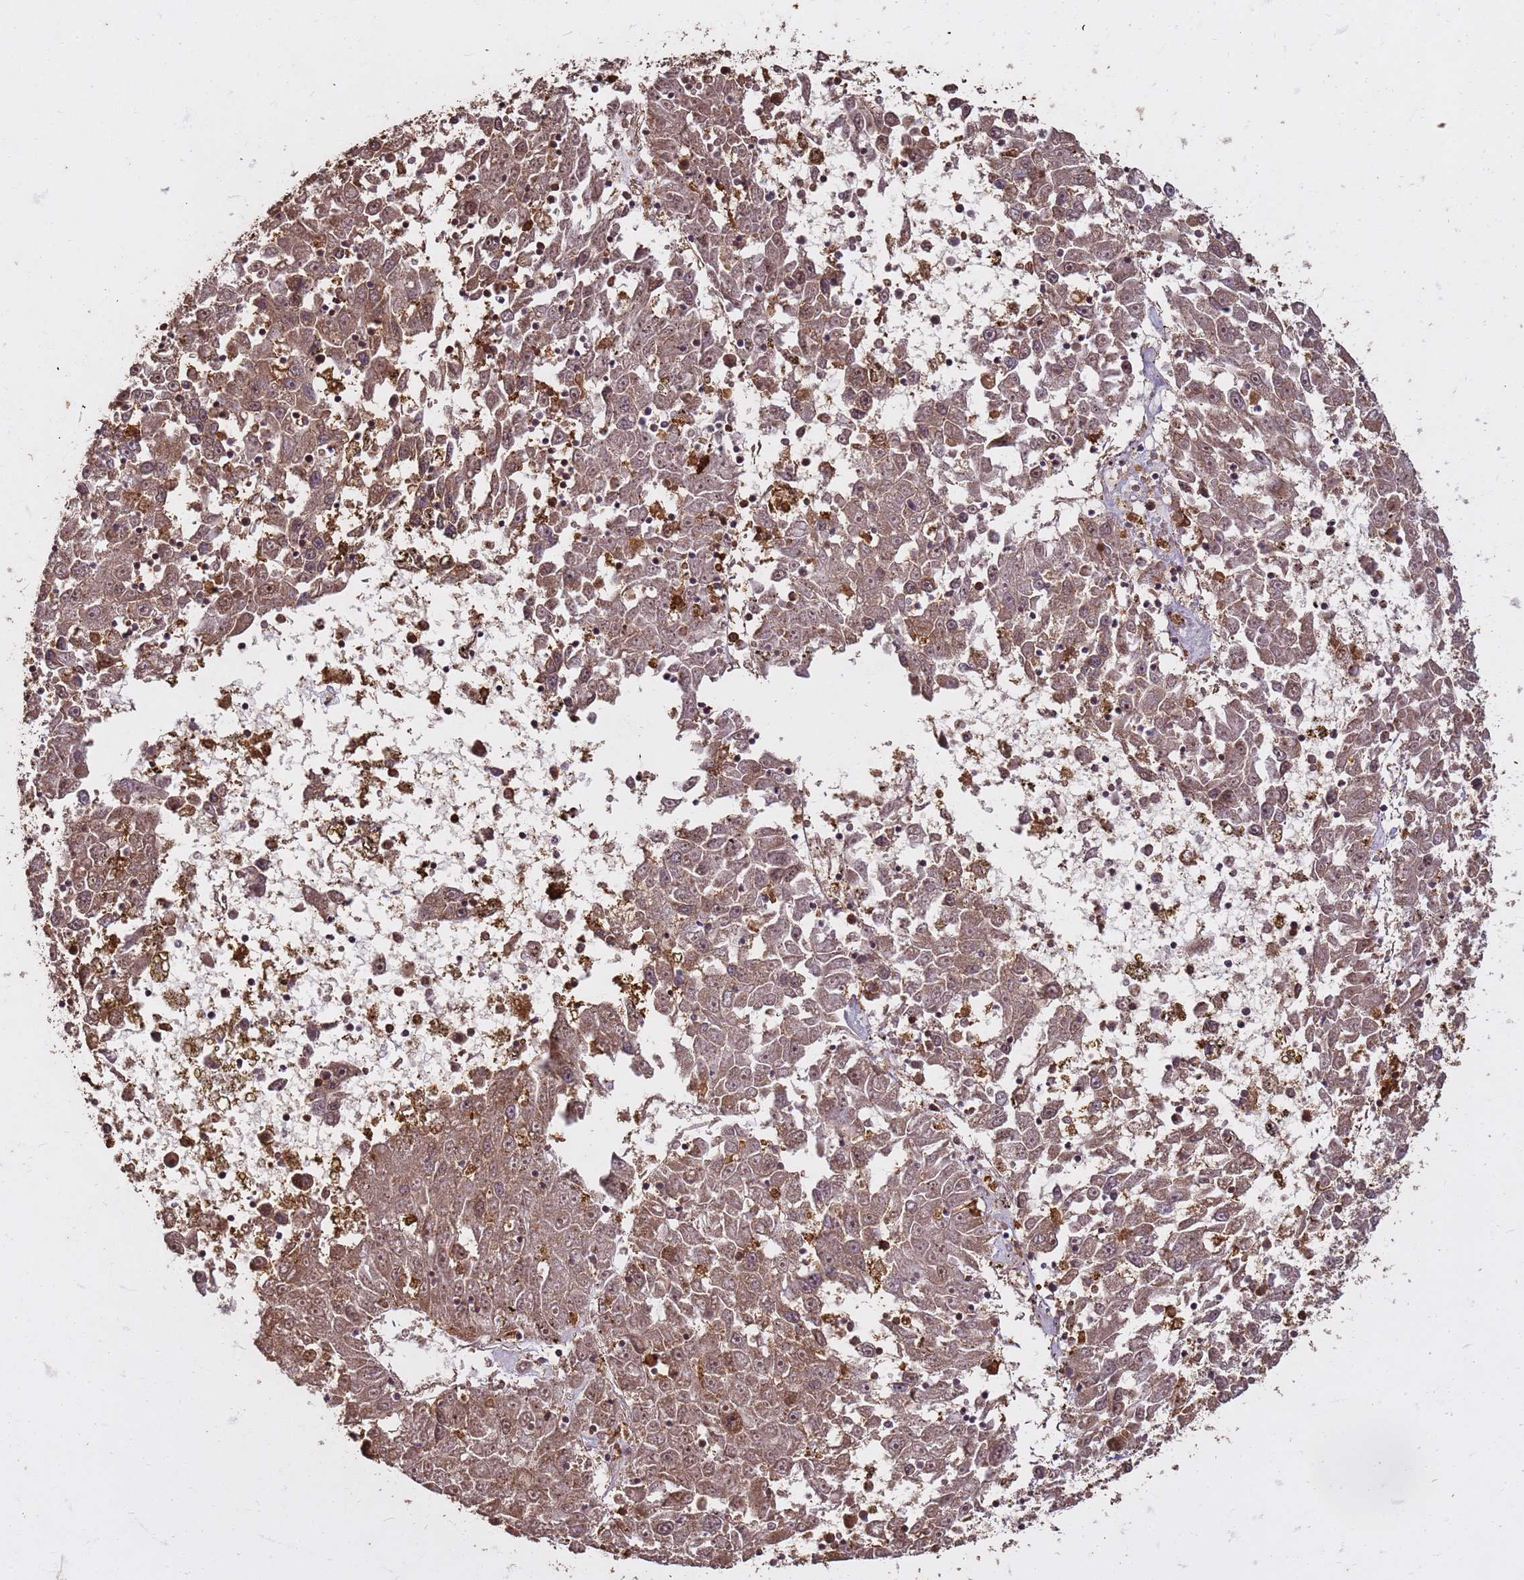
{"staining": {"intensity": "moderate", "quantity": "25%-75%", "location": "nuclear"}, "tissue": "liver cancer", "cell_type": "Tumor cells", "image_type": "cancer", "snomed": [{"axis": "morphology", "description": "Carcinoma, Hepatocellular, NOS"}, {"axis": "topography", "description": "Liver"}], "caption": "Immunohistochemical staining of liver hepatocellular carcinoma demonstrates medium levels of moderate nuclear staining in about 25%-75% of tumor cells.", "gene": "KIF26A", "patient": {"sex": "male", "age": 49}}